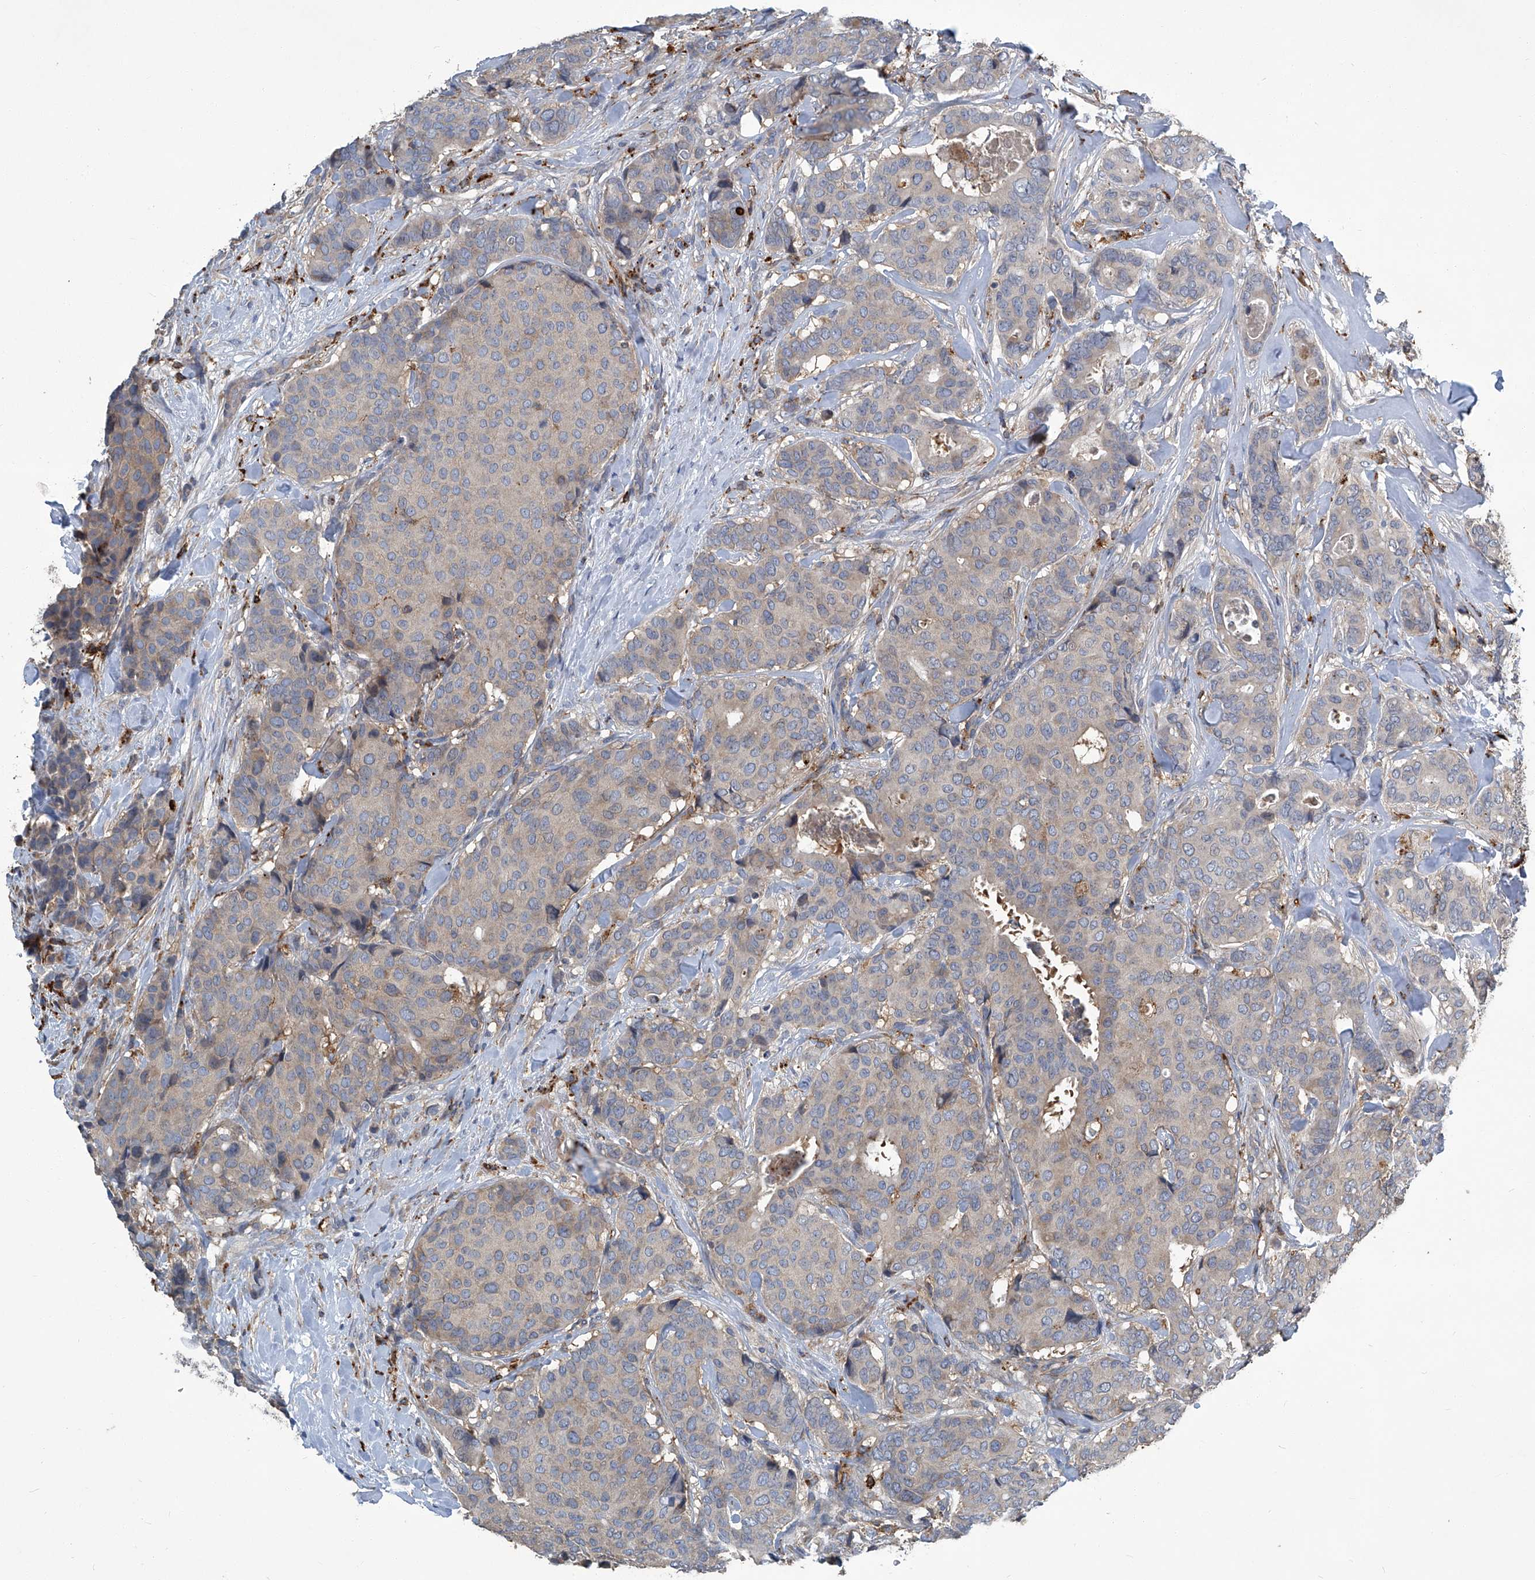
{"staining": {"intensity": "negative", "quantity": "none", "location": "none"}, "tissue": "breast cancer", "cell_type": "Tumor cells", "image_type": "cancer", "snomed": [{"axis": "morphology", "description": "Duct carcinoma"}, {"axis": "topography", "description": "Breast"}], "caption": "Tumor cells show no significant protein positivity in breast cancer (invasive ductal carcinoma).", "gene": "FAM167A", "patient": {"sex": "female", "age": 75}}